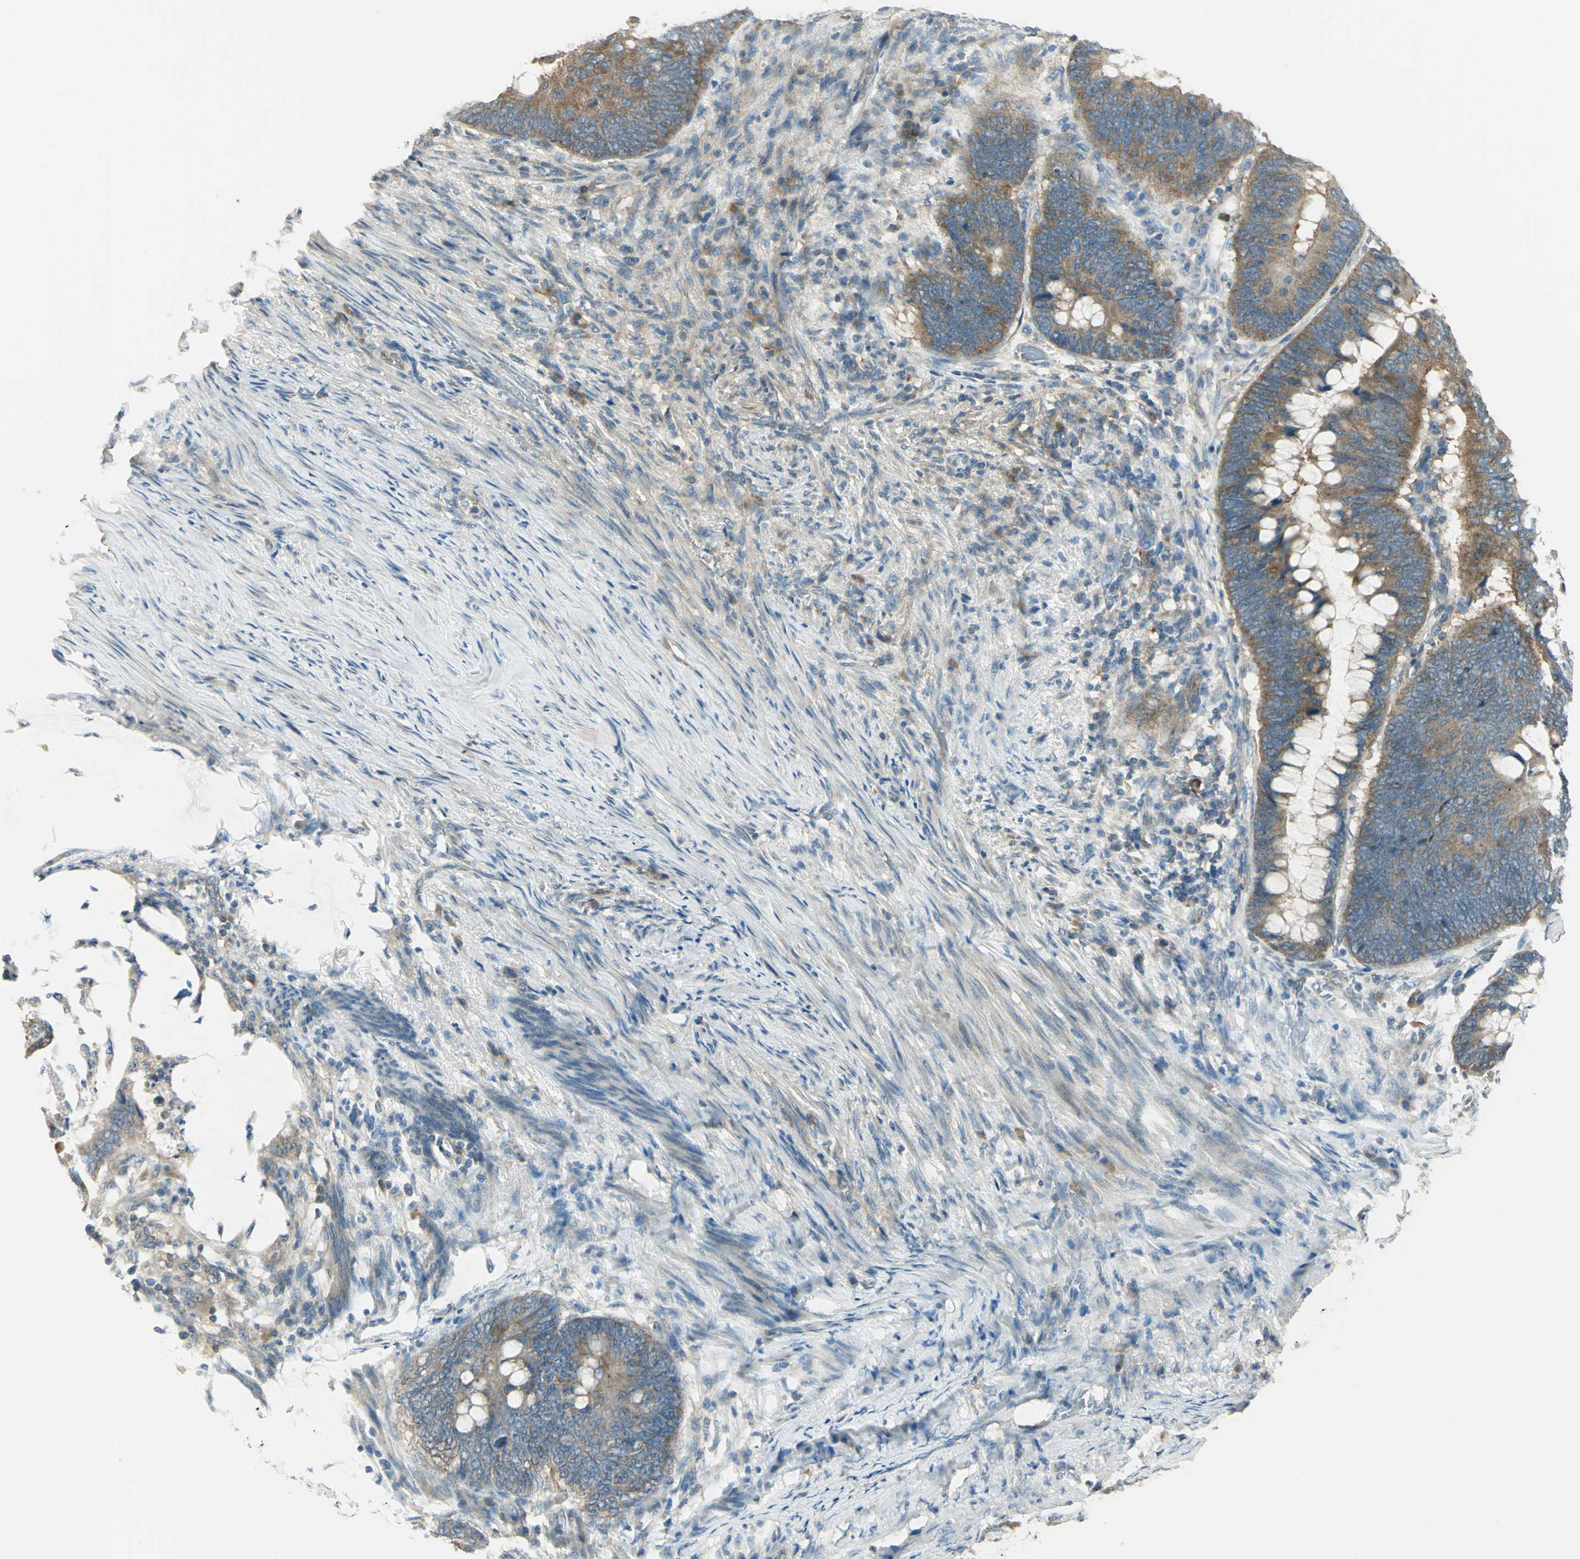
{"staining": {"intensity": "strong", "quantity": ">75%", "location": "cytoplasmic/membranous"}, "tissue": "colorectal cancer", "cell_type": "Tumor cells", "image_type": "cancer", "snomed": [{"axis": "morphology", "description": "Normal tissue, NOS"}, {"axis": "morphology", "description": "Adenocarcinoma, NOS"}, {"axis": "topography", "description": "Rectum"}, {"axis": "topography", "description": "Peripheral nerve tissue"}], "caption": "Immunohistochemistry (DAB (3,3'-diaminobenzidine)) staining of colorectal cancer (adenocarcinoma) reveals strong cytoplasmic/membranous protein expression in about >75% of tumor cells. (DAB = brown stain, brightfield microscopy at high magnification).", "gene": "SHC2", "patient": {"sex": "male", "age": 92}}